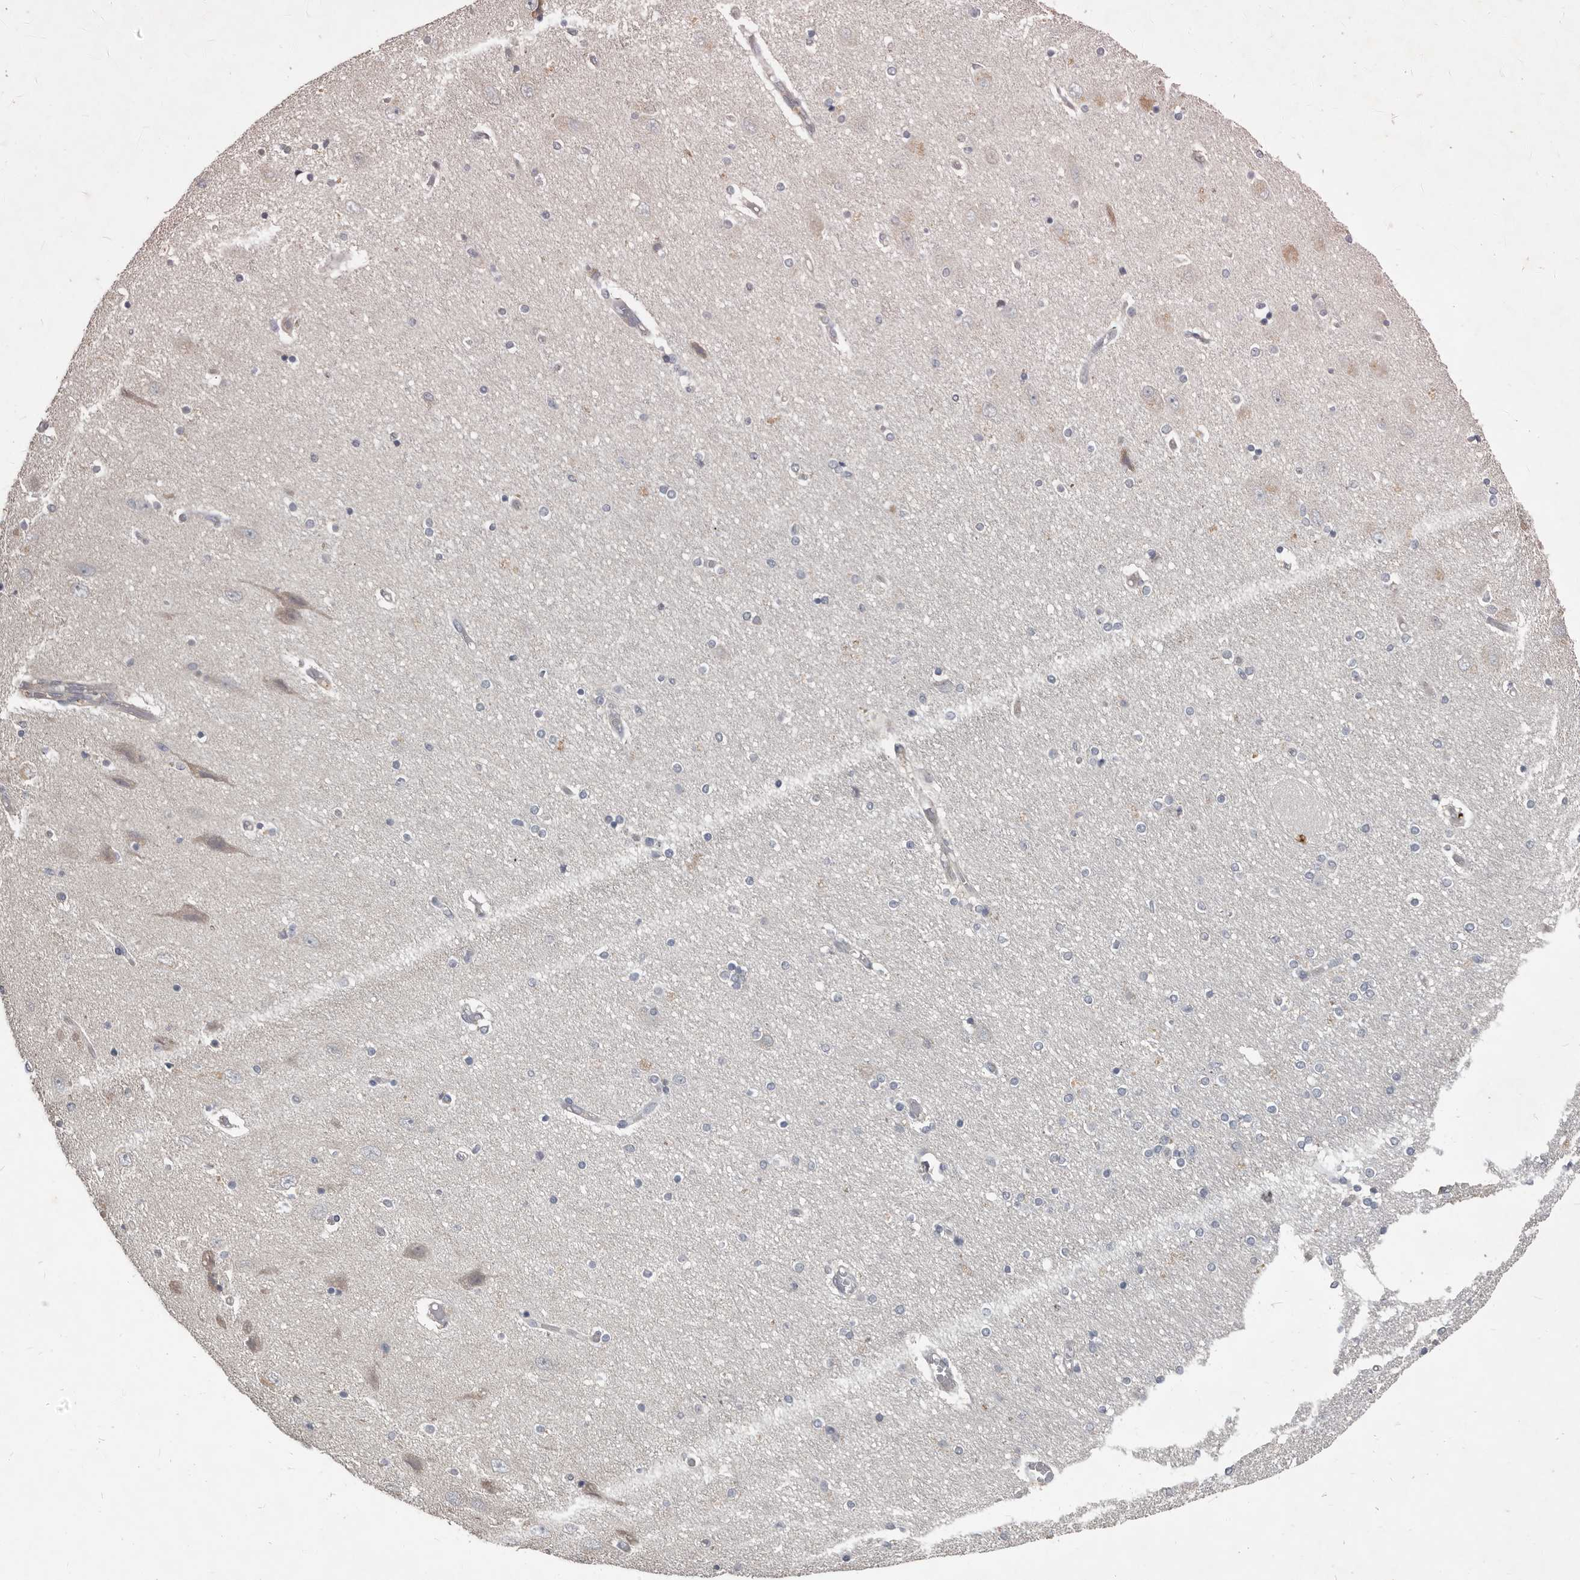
{"staining": {"intensity": "negative", "quantity": "none", "location": "none"}, "tissue": "hippocampus", "cell_type": "Glial cells", "image_type": "normal", "snomed": [{"axis": "morphology", "description": "Normal tissue, NOS"}, {"axis": "topography", "description": "Hippocampus"}], "caption": "This is an IHC histopathology image of unremarkable human hippocampus. There is no staining in glial cells.", "gene": "AKNAD1", "patient": {"sex": "female", "age": 54}}